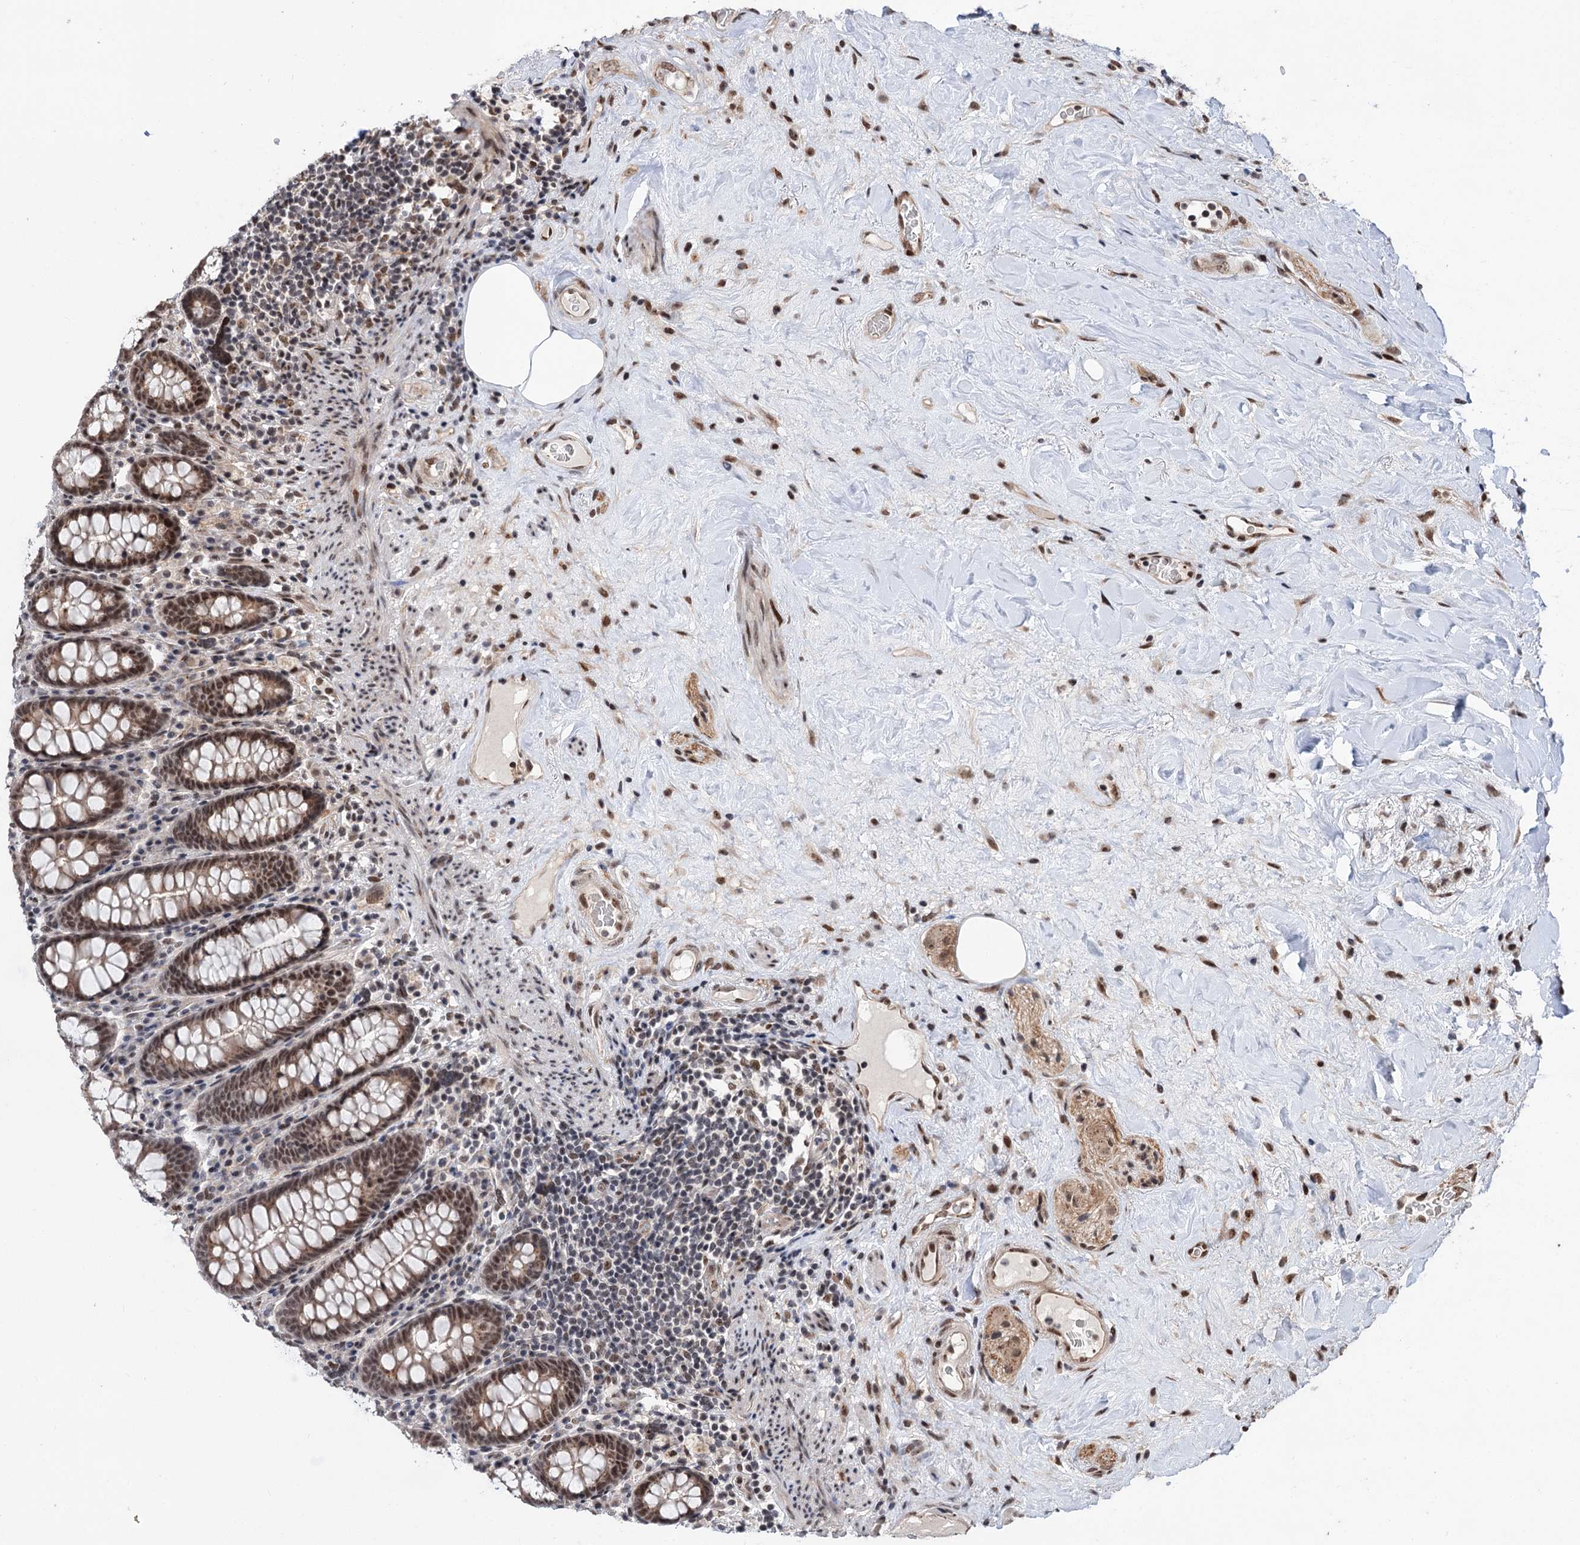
{"staining": {"intensity": "moderate", "quantity": ">75%", "location": "cytoplasmic/membranous,nuclear"}, "tissue": "colon", "cell_type": "Endothelial cells", "image_type": "normal", "snomed": [{"axis": "morphology", "description": "Normal tissue, NOS"}, {"axis": "topography", "description": "Colon"}], "caption": "Immunohistochemical staining of unremarkable human colon shows medium levels of moderate cytoplasmic/membranous,nuclear expression in approximately >75% of endothelial cells.", "gene": "MAML1", "patient": {"sex": "female", "age": 79}}